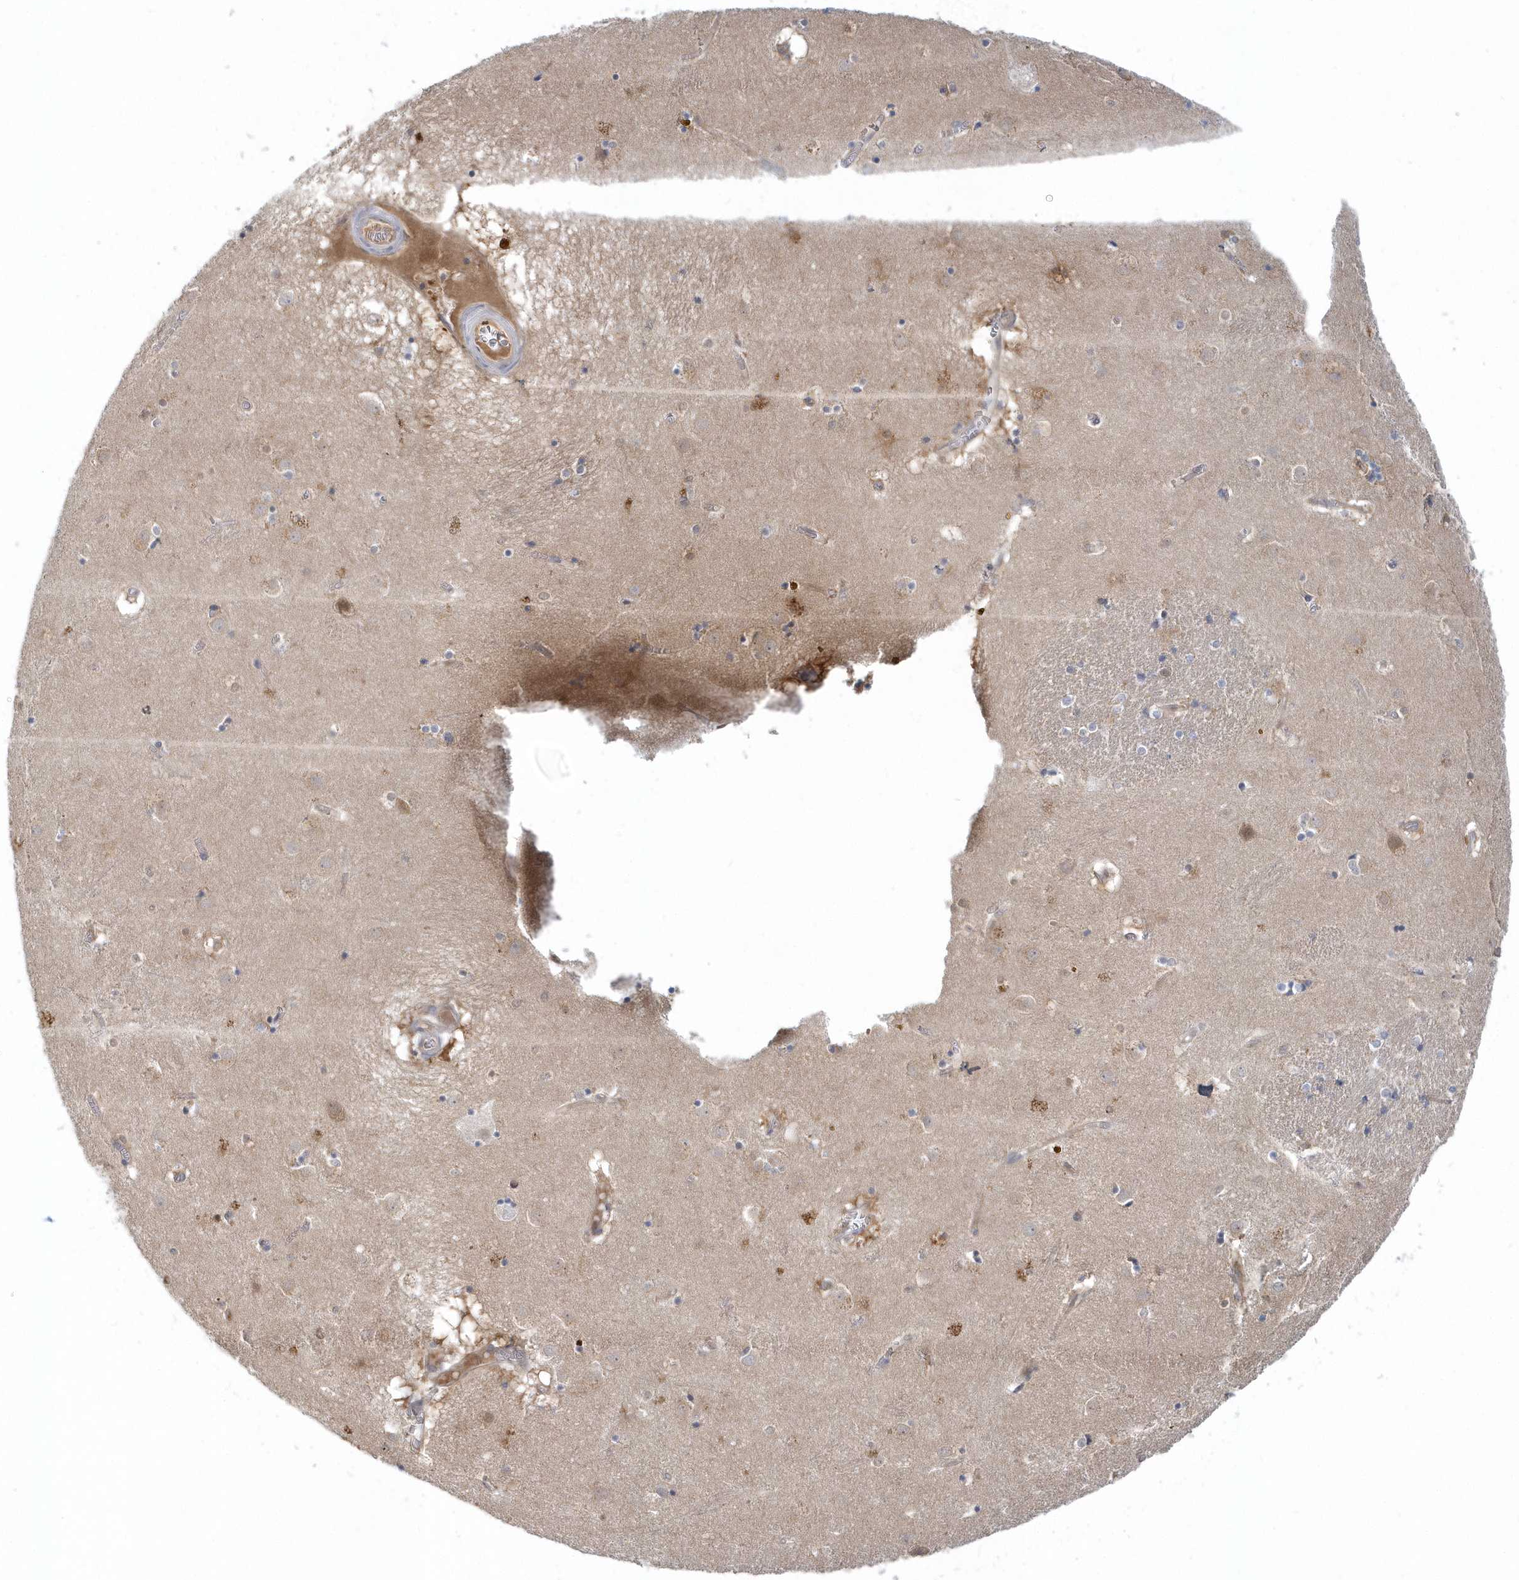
{"staining": {"intensity": "negative", "quantity": "none", "location": "none"}, "tissue": "caudate", "cell_type": "Glial cells", "image_type": "normal", "snomed": [{"axis": "morphology", "description": "Normal tissue, NOS"}, {"axis": "topography", "description": "Lateral ventricle wall"}], "caption": "DAB (3,3'-diaminobenzidine) immunohistochemical staining of benign caudate exhibits no significant staining in glial cells. (DAB (3,3'-diaminobenzidine) IHC with hematoxylin counter stain).", "gene": "RNF7", "patient": {"sex": "male", "age": 70}}